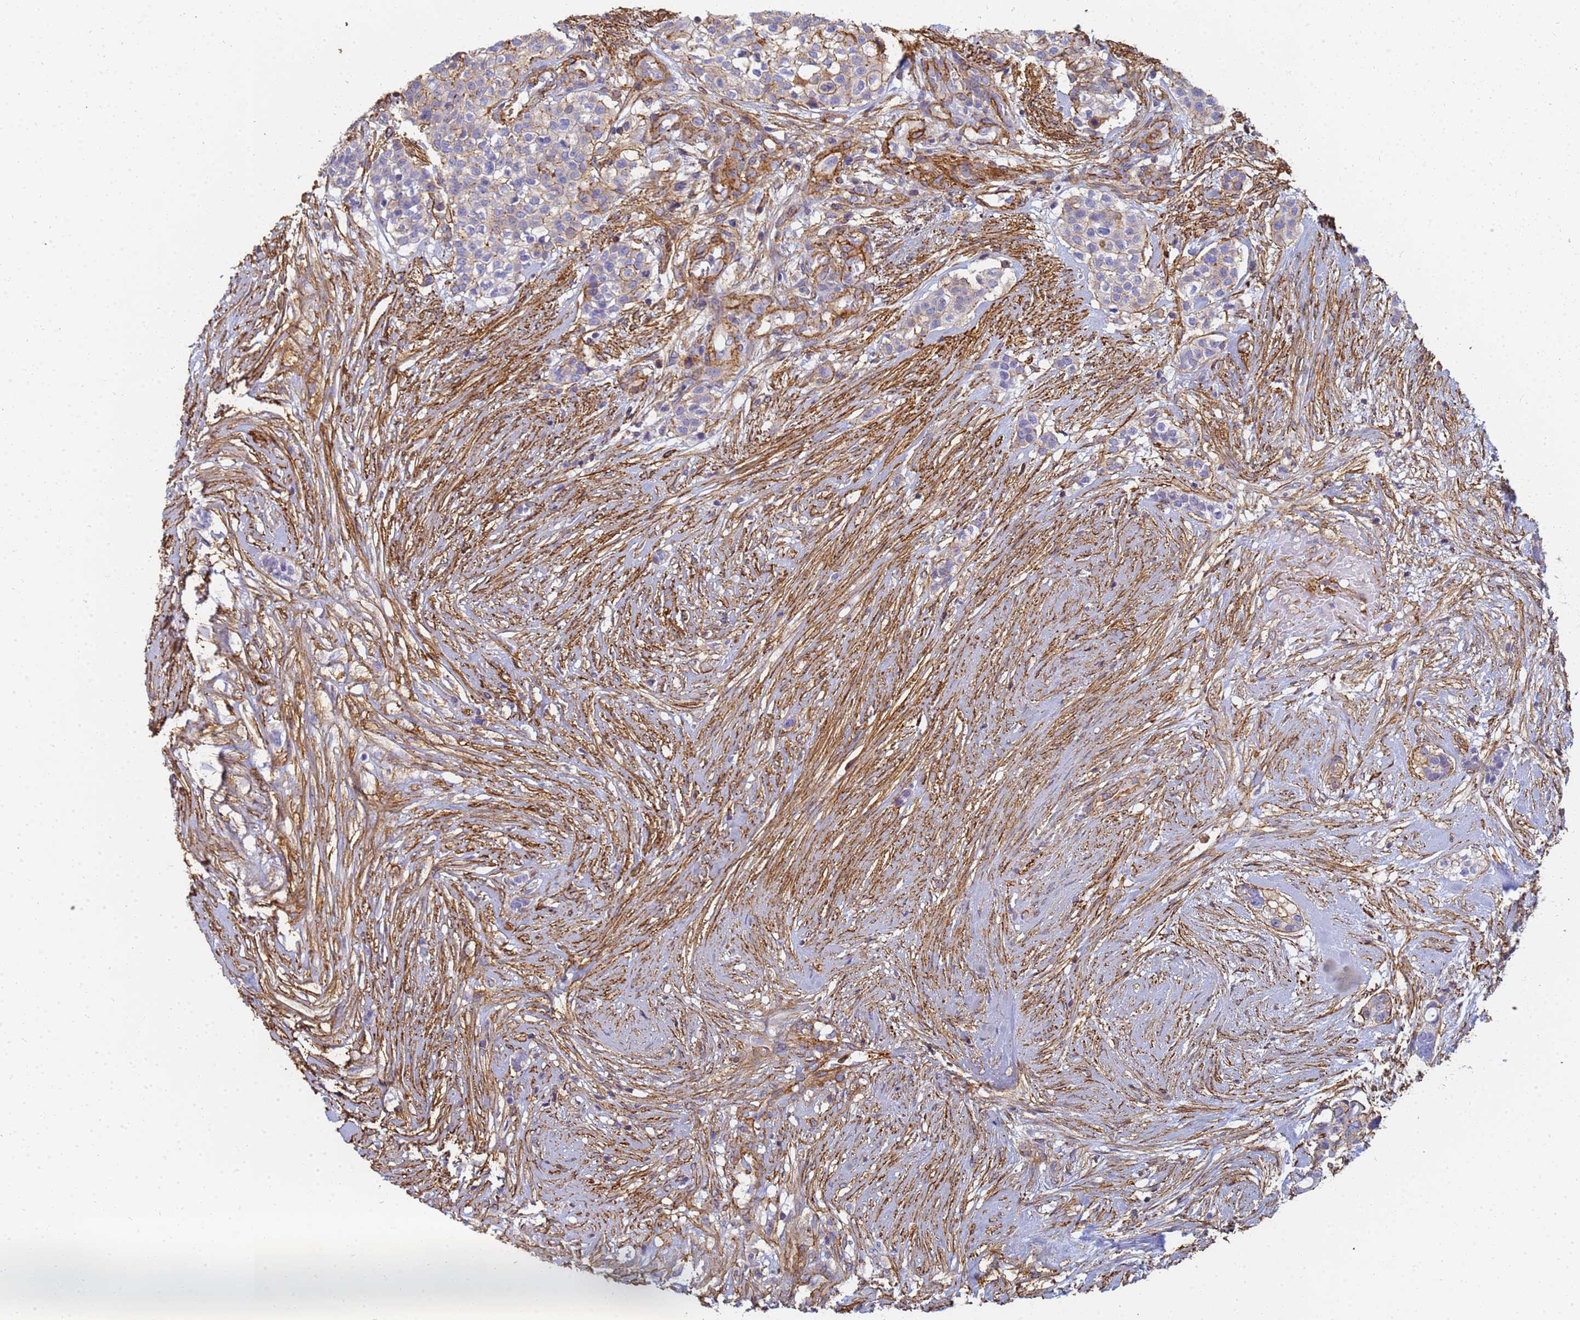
{"staining": {"intensity": "moderate", "quantity": "25%-75%", "location": "cytoplasmic/membranous"}, "tissue": "head and neck cancer", "cell_type": "Tumor cells", "image_type": "cancer", "snomed": [{"axis": "morphology", "description": "Adenocarcinoma, NOS"}, {"axis": "topography", "description": "Head-Neck"}], "caption": "Brown immunohistochemical staining in human adenocarcinoma (head and neck) exhibits moderate cytoplasmic/membranous expression in approximately 25%-75% of tumor cells. The protein of interest is shown in brown color, while the nuclei are stained blue.", "gene": "TPM1", "patient": {"sex": "male", "age": 81}}